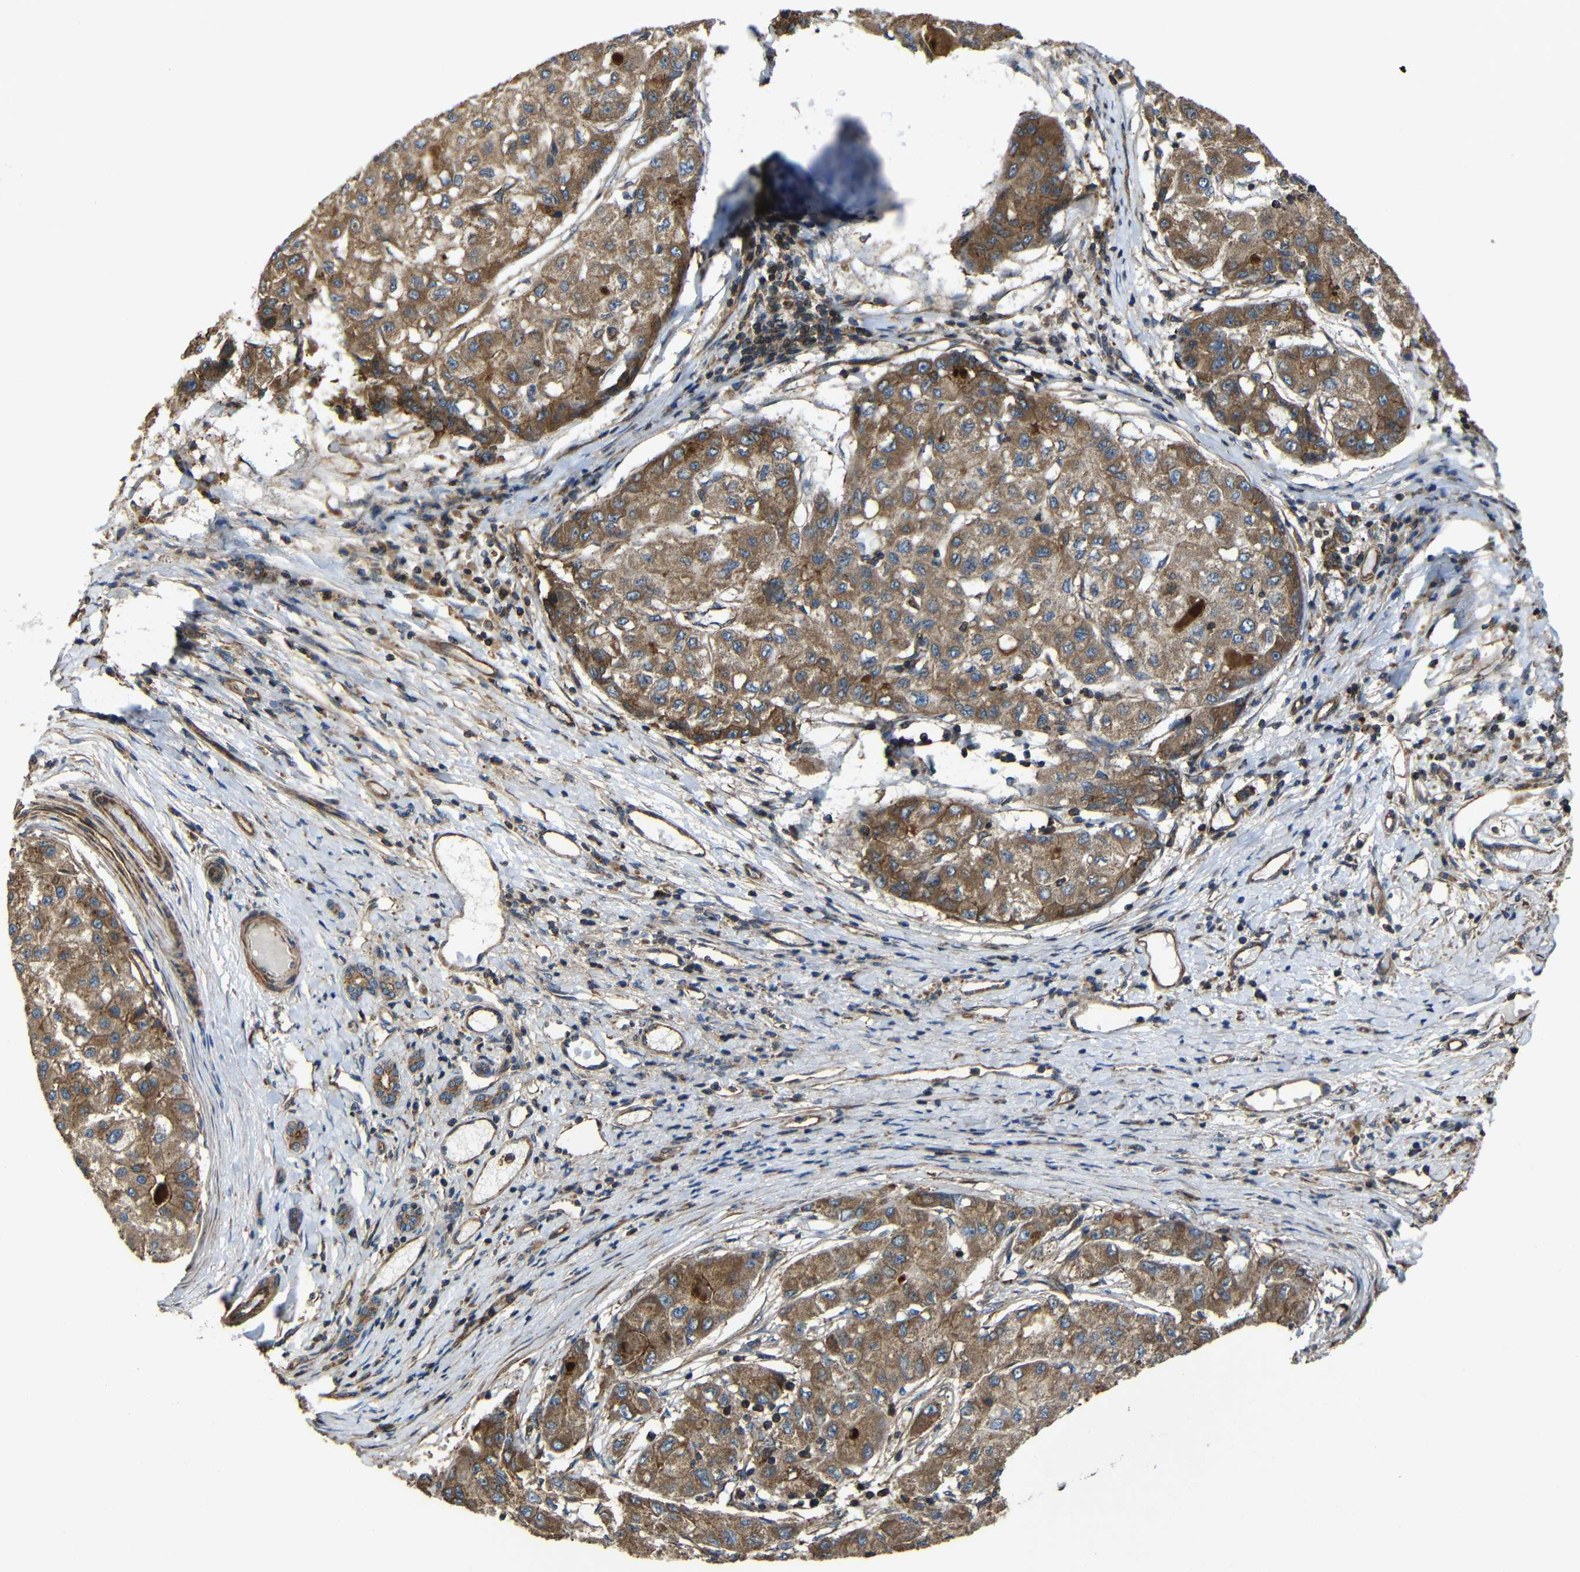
{"staining": {"intensity": "moderate", "quantity": ">75%", "location": "cytoplasmic/membranous"}, "tissue": "liver cancer", "cell_type": "Tumor cells", "image_type": "cancer", "snomed": [{"axis": "morphology", "description": "Carcinoma, Hepatocellular, NOS"}, {"axis": "topography", "description": "Liver"}], "caption": "Liver hepatocellular carcinoma stained for a protein demonstrates moderate cytoplasmic/membranous positivity in tumor cells.", "gene": "PTCH1", "patient": {"sex": "male", "age": 80}}